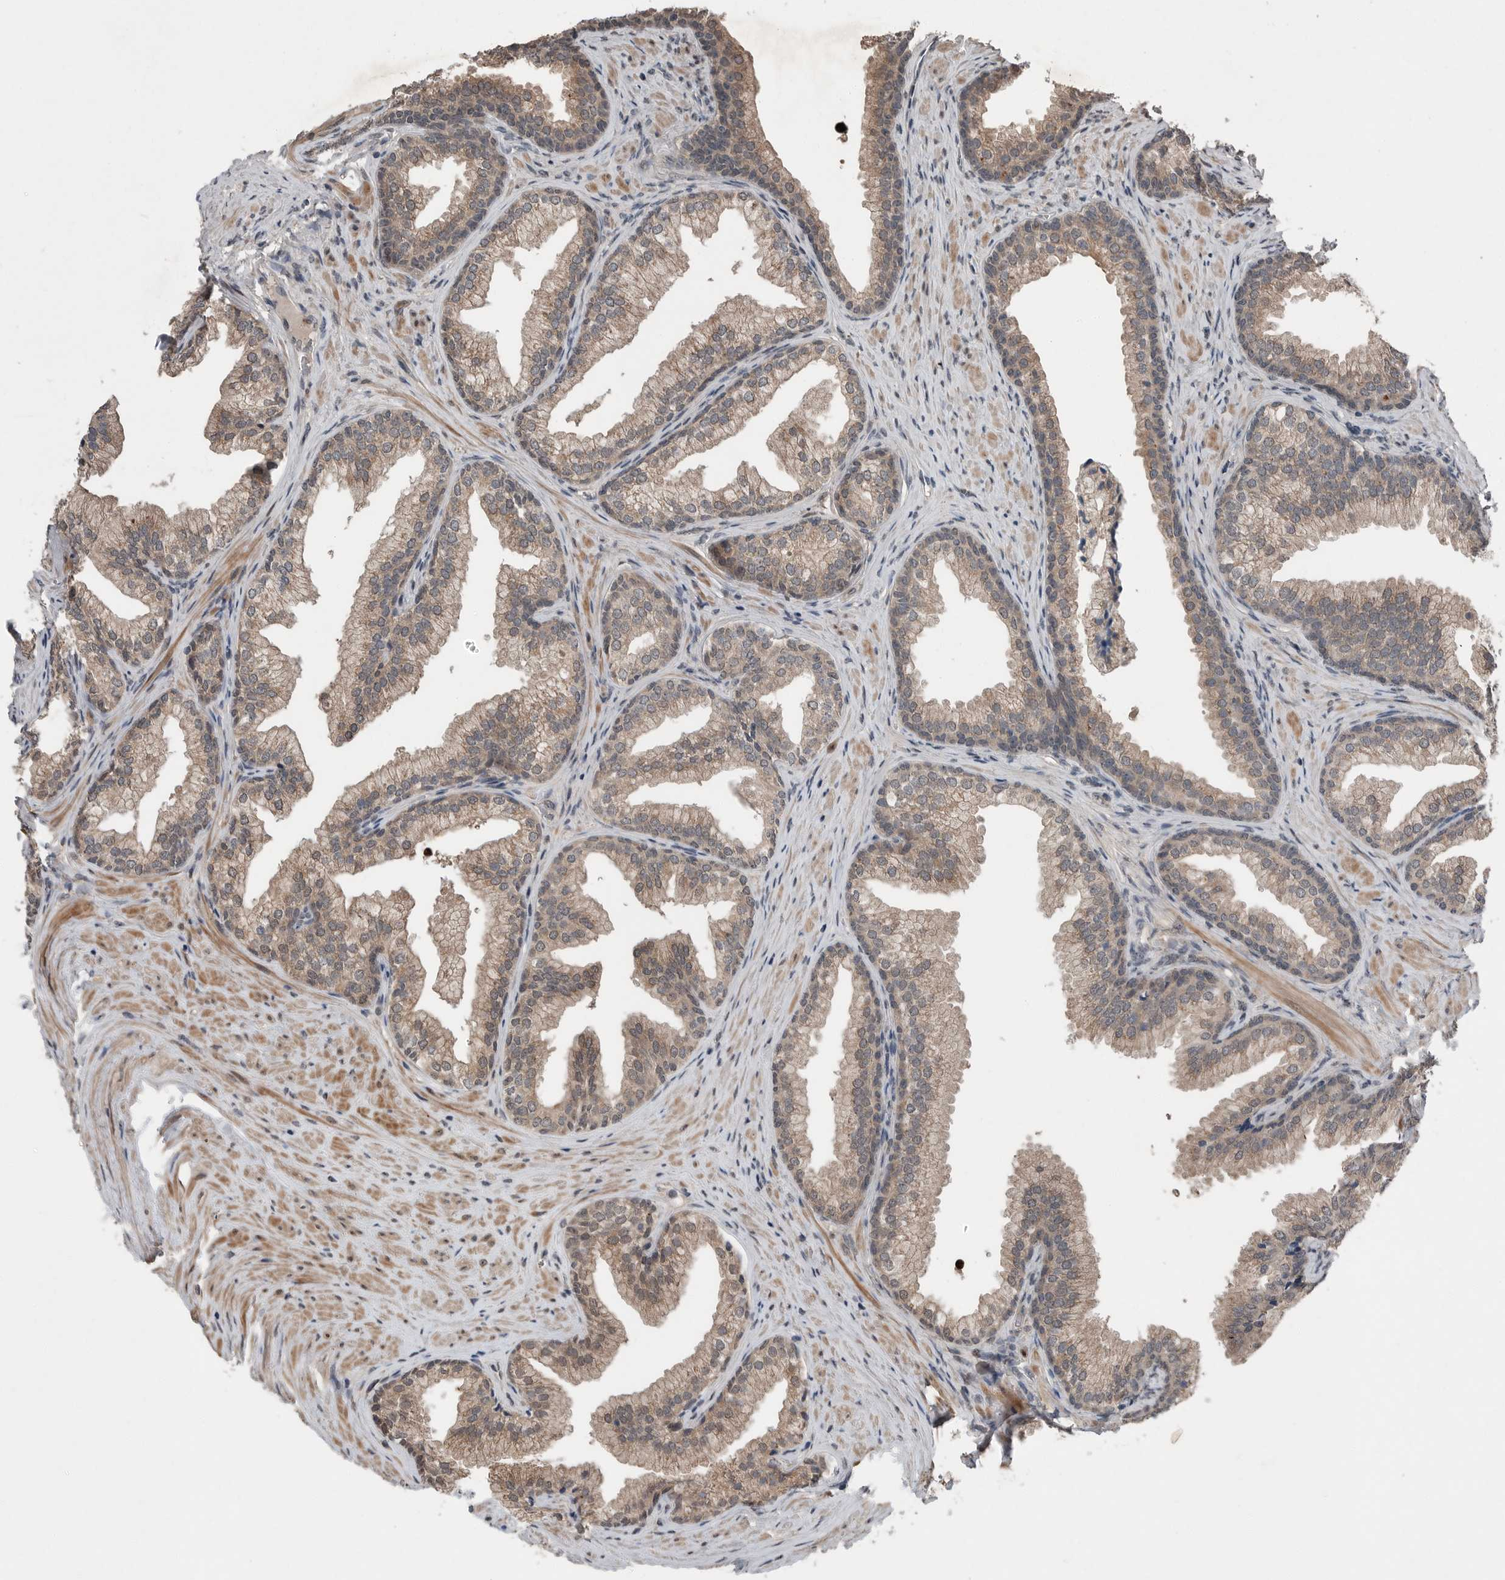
{"staining": {"intensity": "moderate", "quantity": "25%-75%", "location": "cytoplasmic/membranous"}, "tissue": "prostate", "cell_type": "Glandular cells", "image_type": "normal", "snomed": [{"axis": "morphology", "description": "Normal tissue, NOS"}, {"axis": "topography", "description": "Prostate"}], "caption": "Immunohistochemistry (IHC) image of benign prostate: prostate stained using immunohistochemistry (IHC) displays medium levels of moderate protein expression localized specifically in the cytoplasmic/membranous of glandular cells, appearing as a cytoplasmic/membranous brown color.", "gene": "SCP2", "patient": {"sex": "male", "age": 76}}